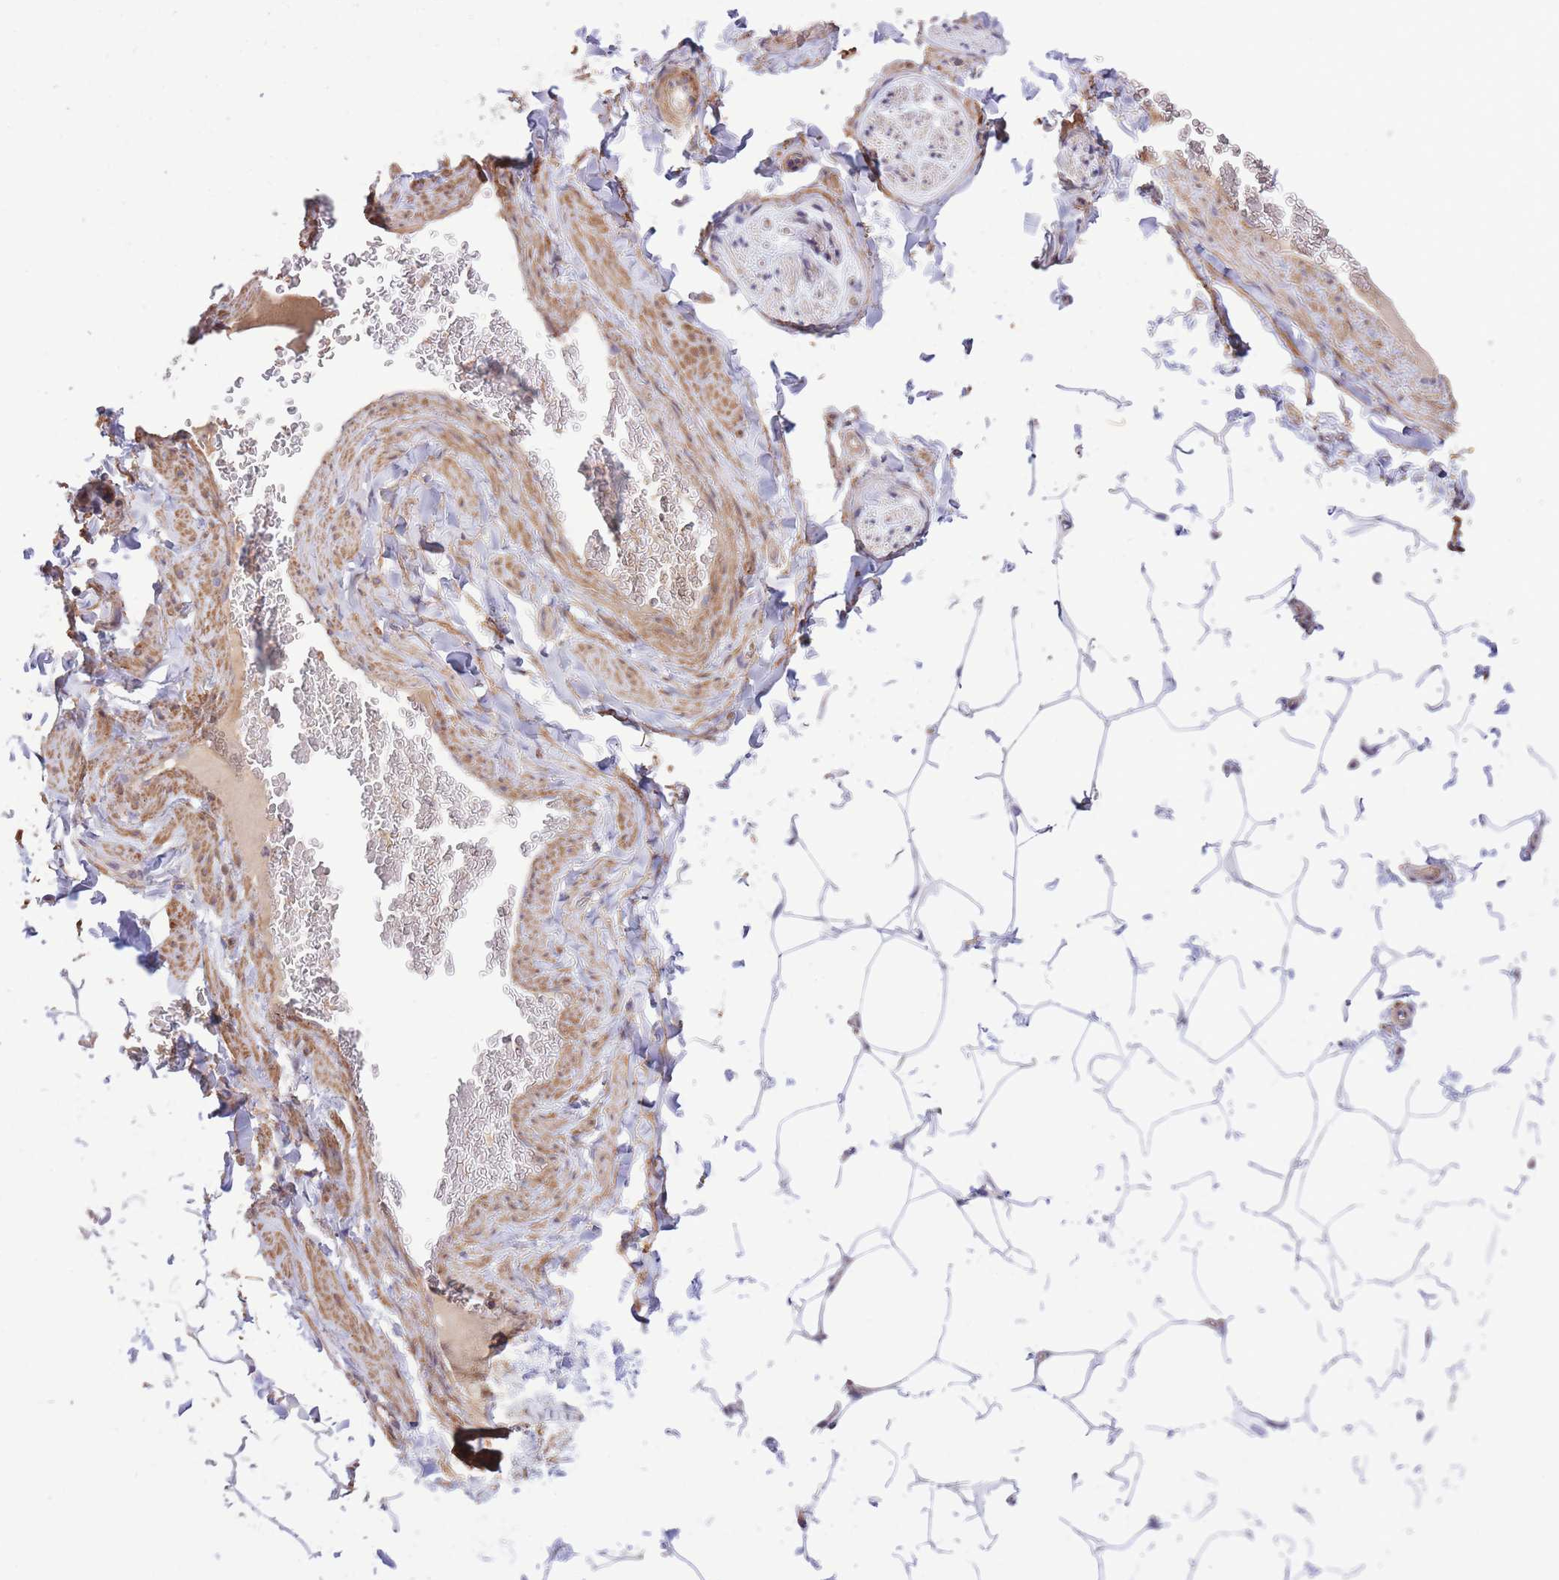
{"staining": {"intensity": "negative", "quantity": "none", "location": "none"}, "tissue": "adipose tissue", "cell_type": "Adipocytes", "image_type": "normal", "snomed": [{"axis": "morphology", "description": "Normal tissue, NOS"}, {"axis": "topography", "description": "Soft tissue"}, {"axis": "topography", "description": "Adipose tissue"}, {"axis": "topography", "description": "Vascular tissue"}, {"axis": "topography", "description": "Peripheral nerve tissue"}], "caption": "IHC micrograph of benign adipose tissue: human adipose tissue stained with DAB (3,3'-diaminobenzidine) reveals no significant protein staining in adipocytes. The staining was performed using DAB (3,3'-diaminobenzidine) to visualize the protein expression in brown, while the nuclei were stained in blue with hematoxylin (Magnification: 20x).", "gene": "ATP13A2", "patient": {"sex": "male", "age": 46}}